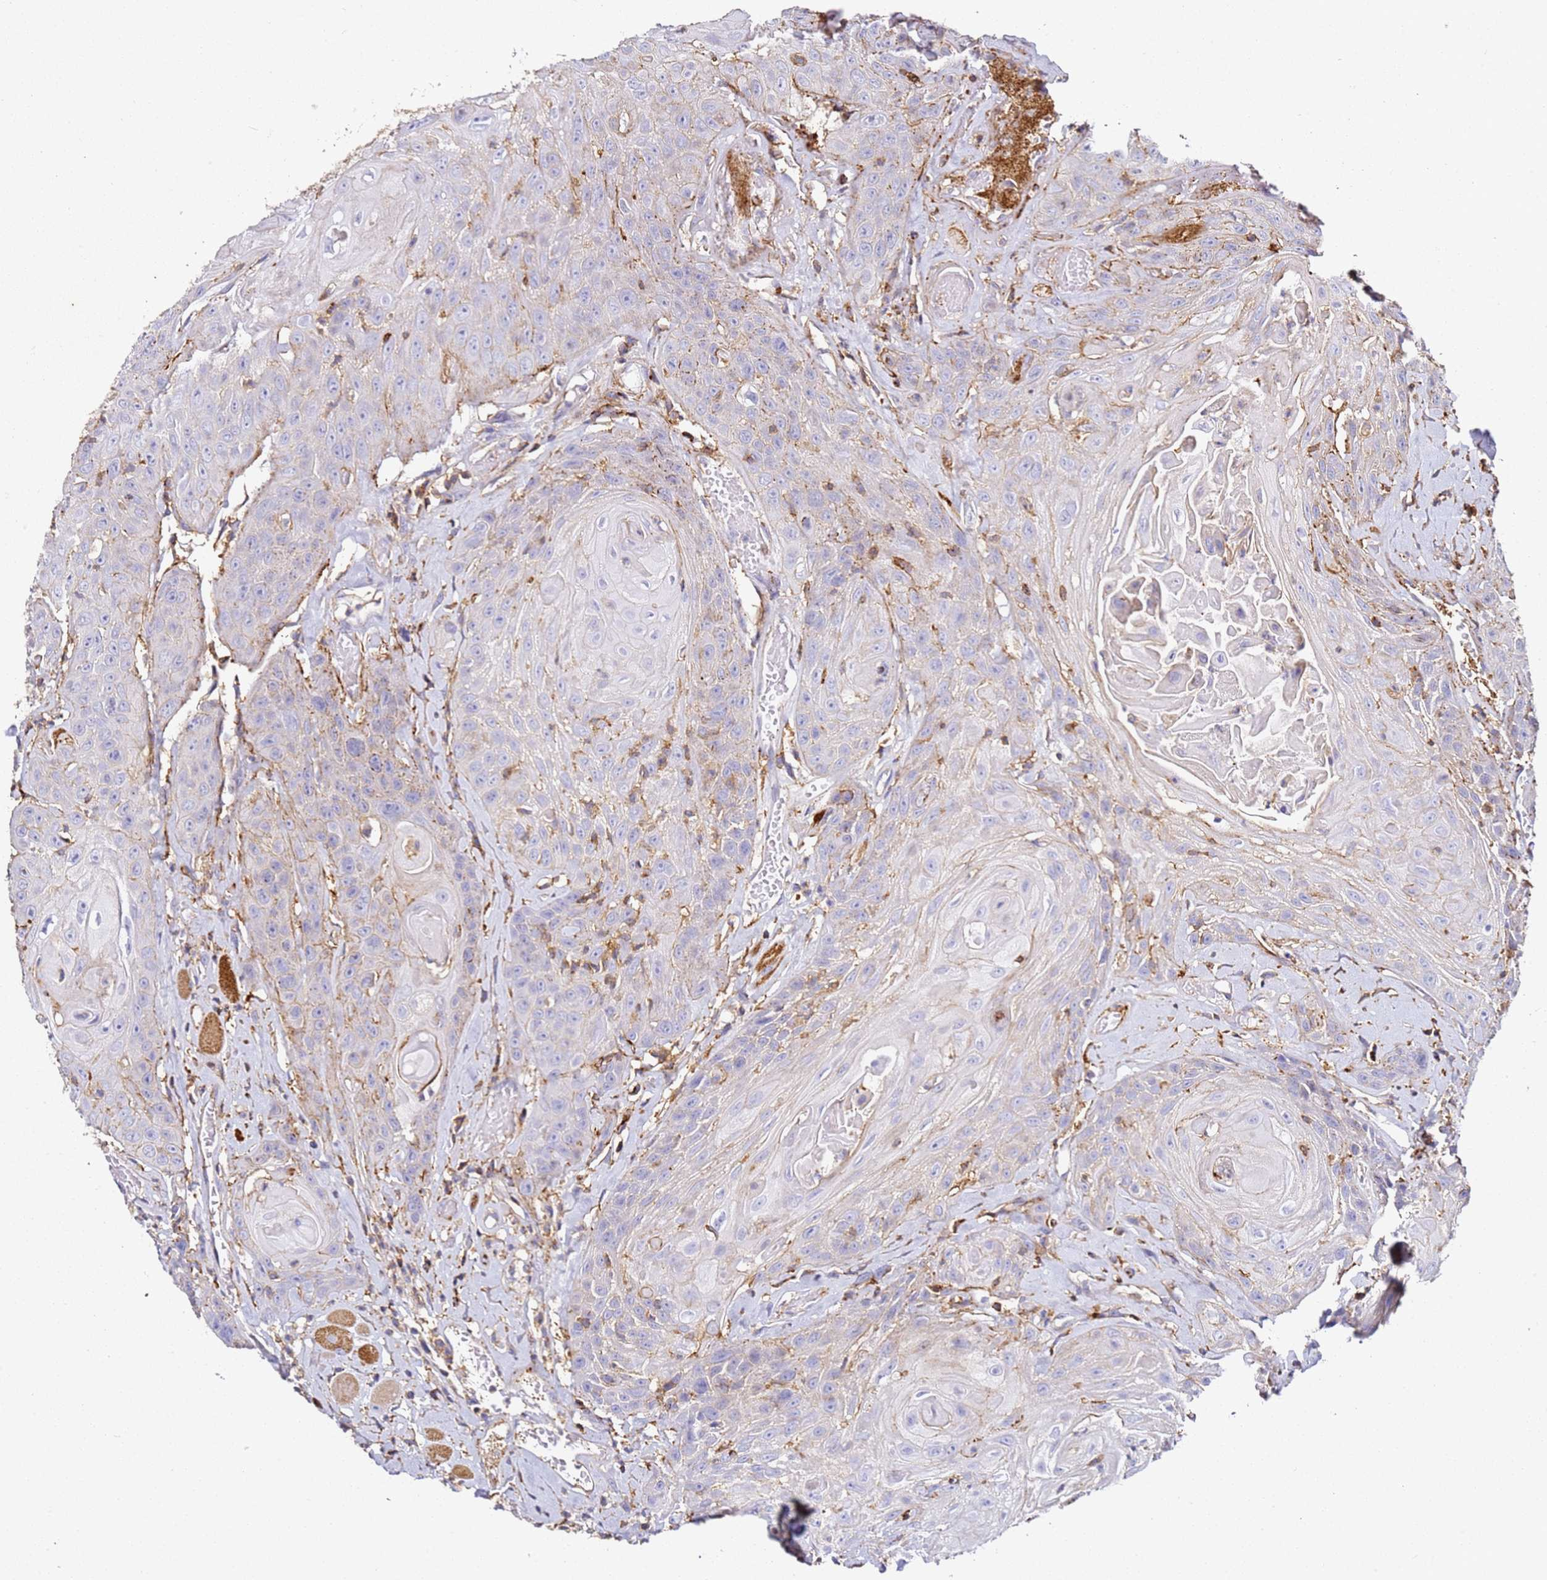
{"staining": {"intensity": "negative", "quantity": "none", "location": "none"}, "tissue": "head and neck cancer", "cell_type": "Tumor cells", "image_type": "cancer", "snomed": [{"axis": "morphology", "description": "Squamous cell carcinoma, NOS"}, {"axis": "topography", "description": "Head-Neck"}], "caption": "High power microscopy photomicrograph of an immunohistochemistry image of head and neck squamous cell carcinoma, revealing no significant expression in tumor cells.", "gene": "ZNF671", "patient": {"sex": "female", "age": 59}}